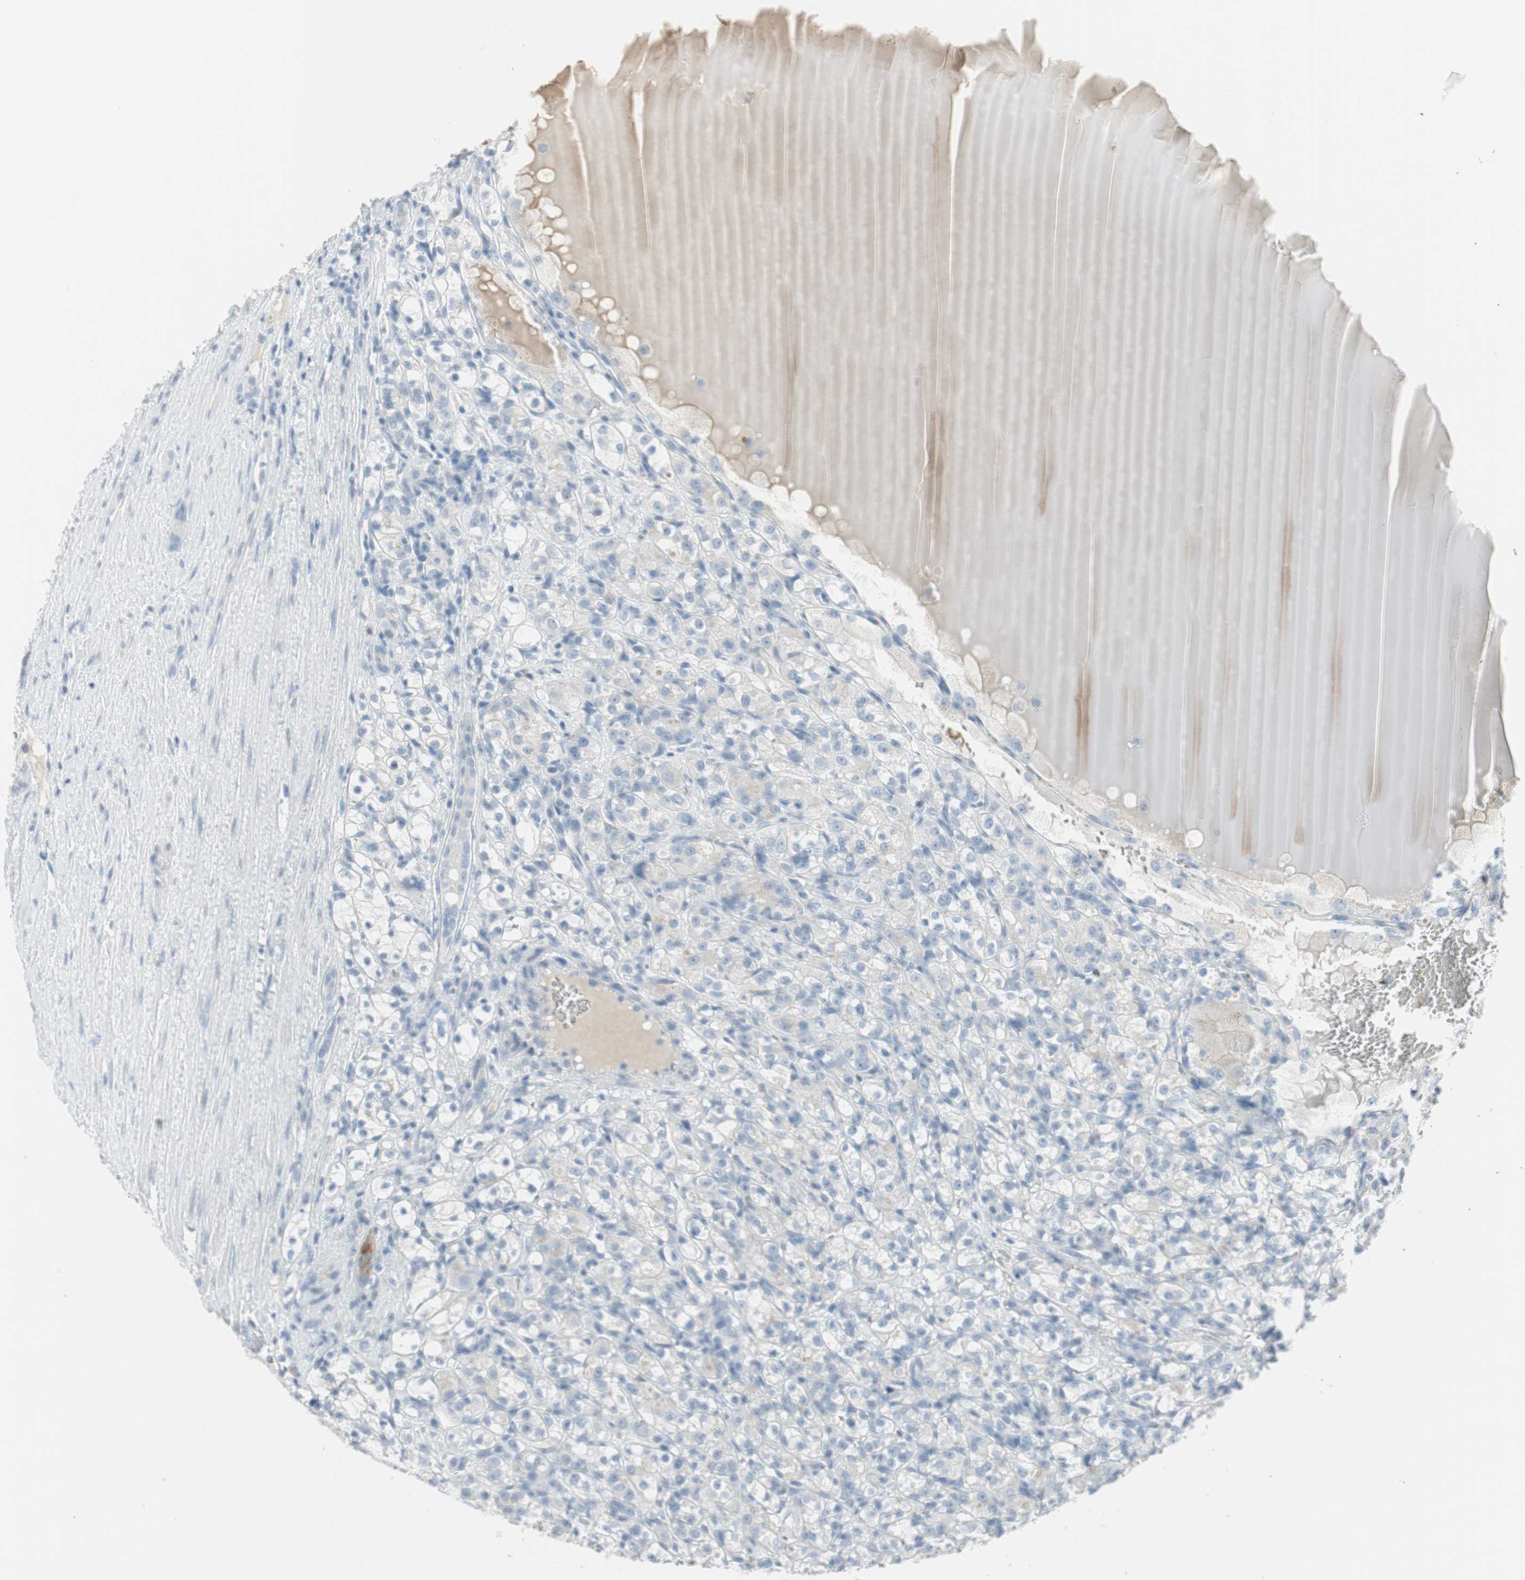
{"staining": {"intensity": "negative", "quantity": "none", "location": "none"}, "tissue": "renal cancer", "cell_type": "Tumor cells", "image_type": "cancer", "snomed": [{"axis": "morphology", "description": "Normal tissue, NOS"}, {"axis": "morphology", "description": "Adenocarcinoma, NOS"}, {"axis": "topography", "description": "Kidney"}], "caption": "Immunohistochemistry (IHC) of human renal adenocarcinoma displays no staining in tumor cells.", "gene": "AGR2", "patient": {"sex": "male", "age": 61}}